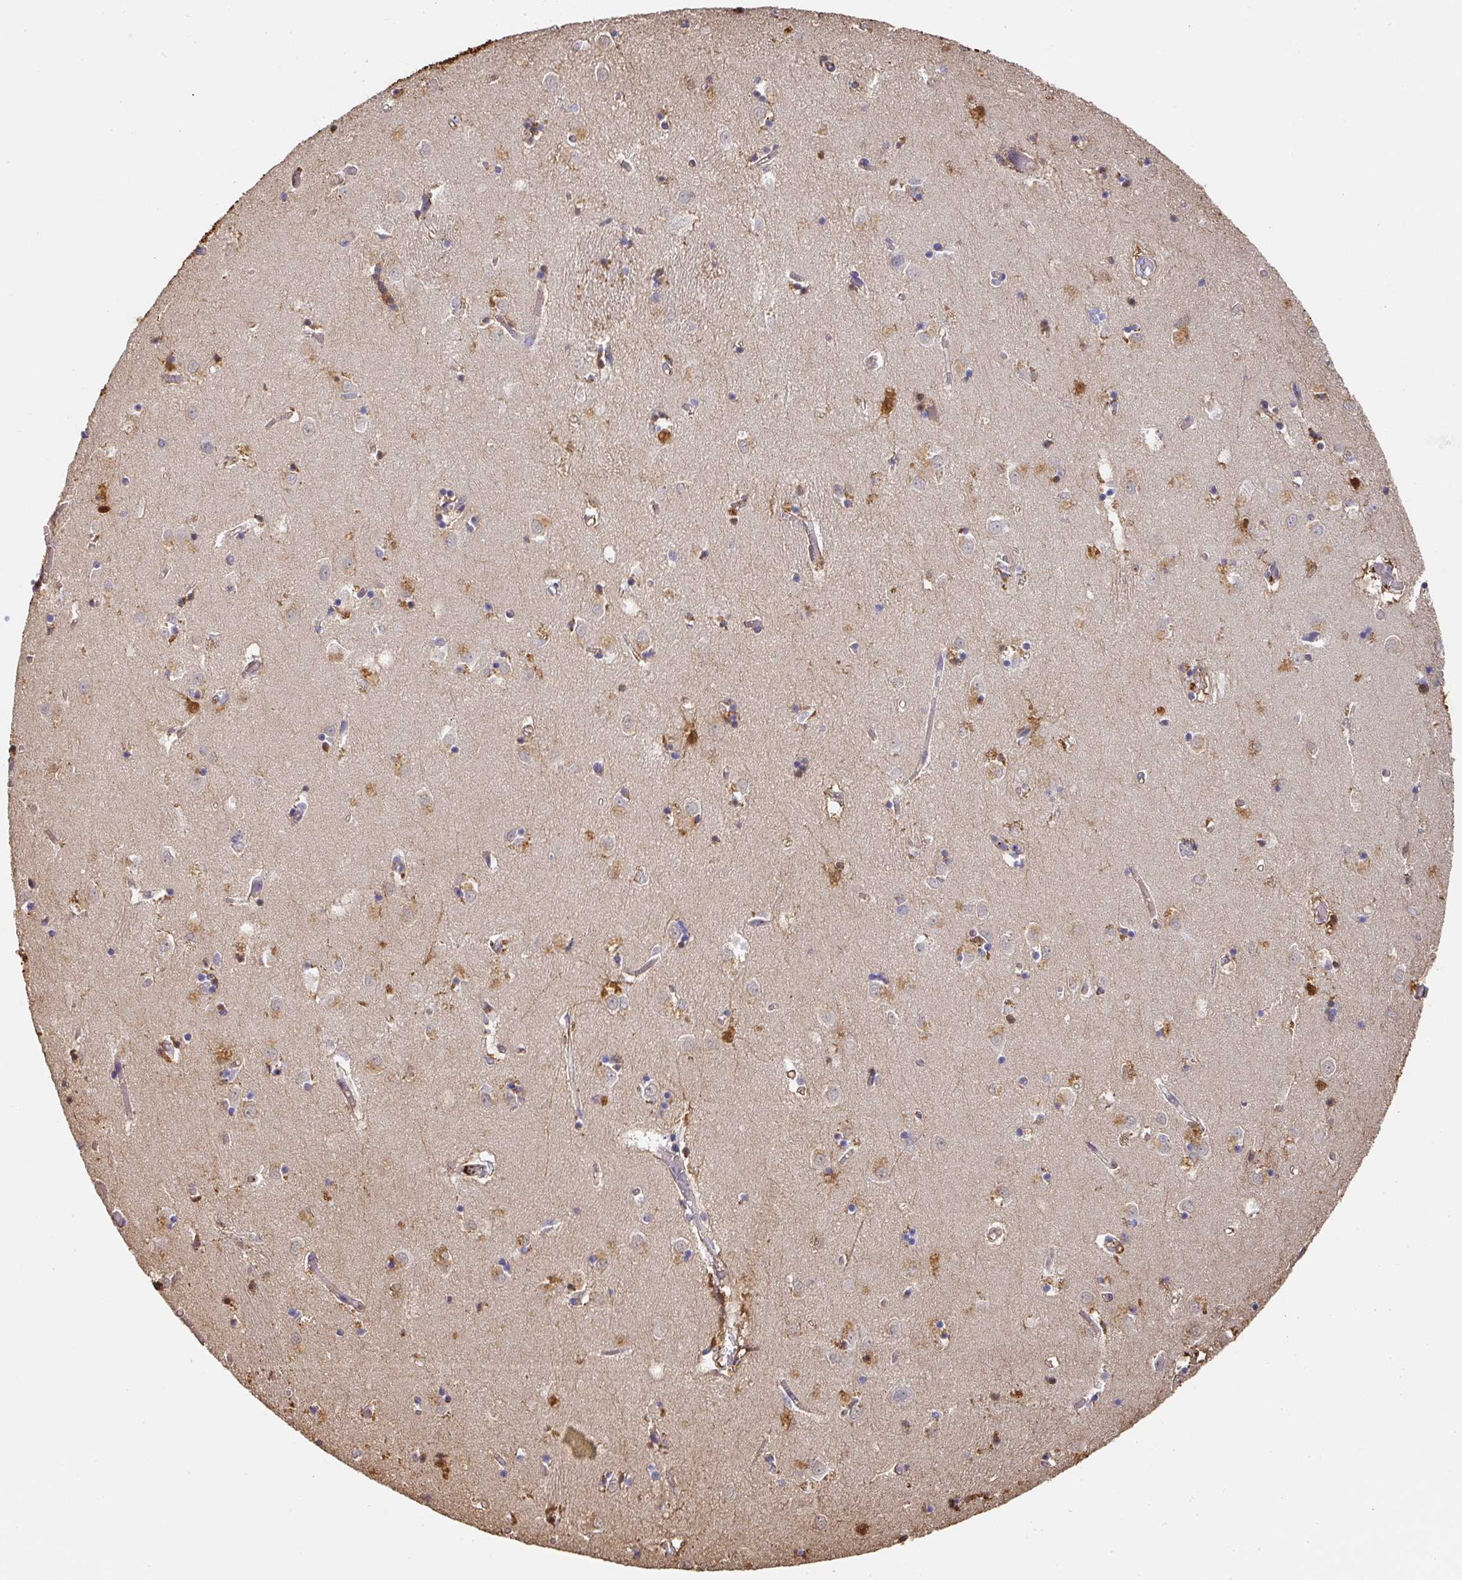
{"staining": {"intensity": "moderate", "quantity": "<25%", "location": "cytoplasmic/membranous,nuclear"}, "tissue": "caudate", "cell_type": "Glial cells", "image_type": "normal", "snomed": [{"axis": "morphology", "description": "Normal tissue, NOS"}, {"axis": "topography", "description": "Lateral ventricle wall"}], "caption": "Immunohistochemistry (DAB (3,3'-diaminobenzidine)) staining of normal caudate demonstrates moderate cytoplasmic/membranous,nuclear protein expression in about <25% of glial cells.", "gene": "ALB", "patient": {"sex": "male", "age": 70}}